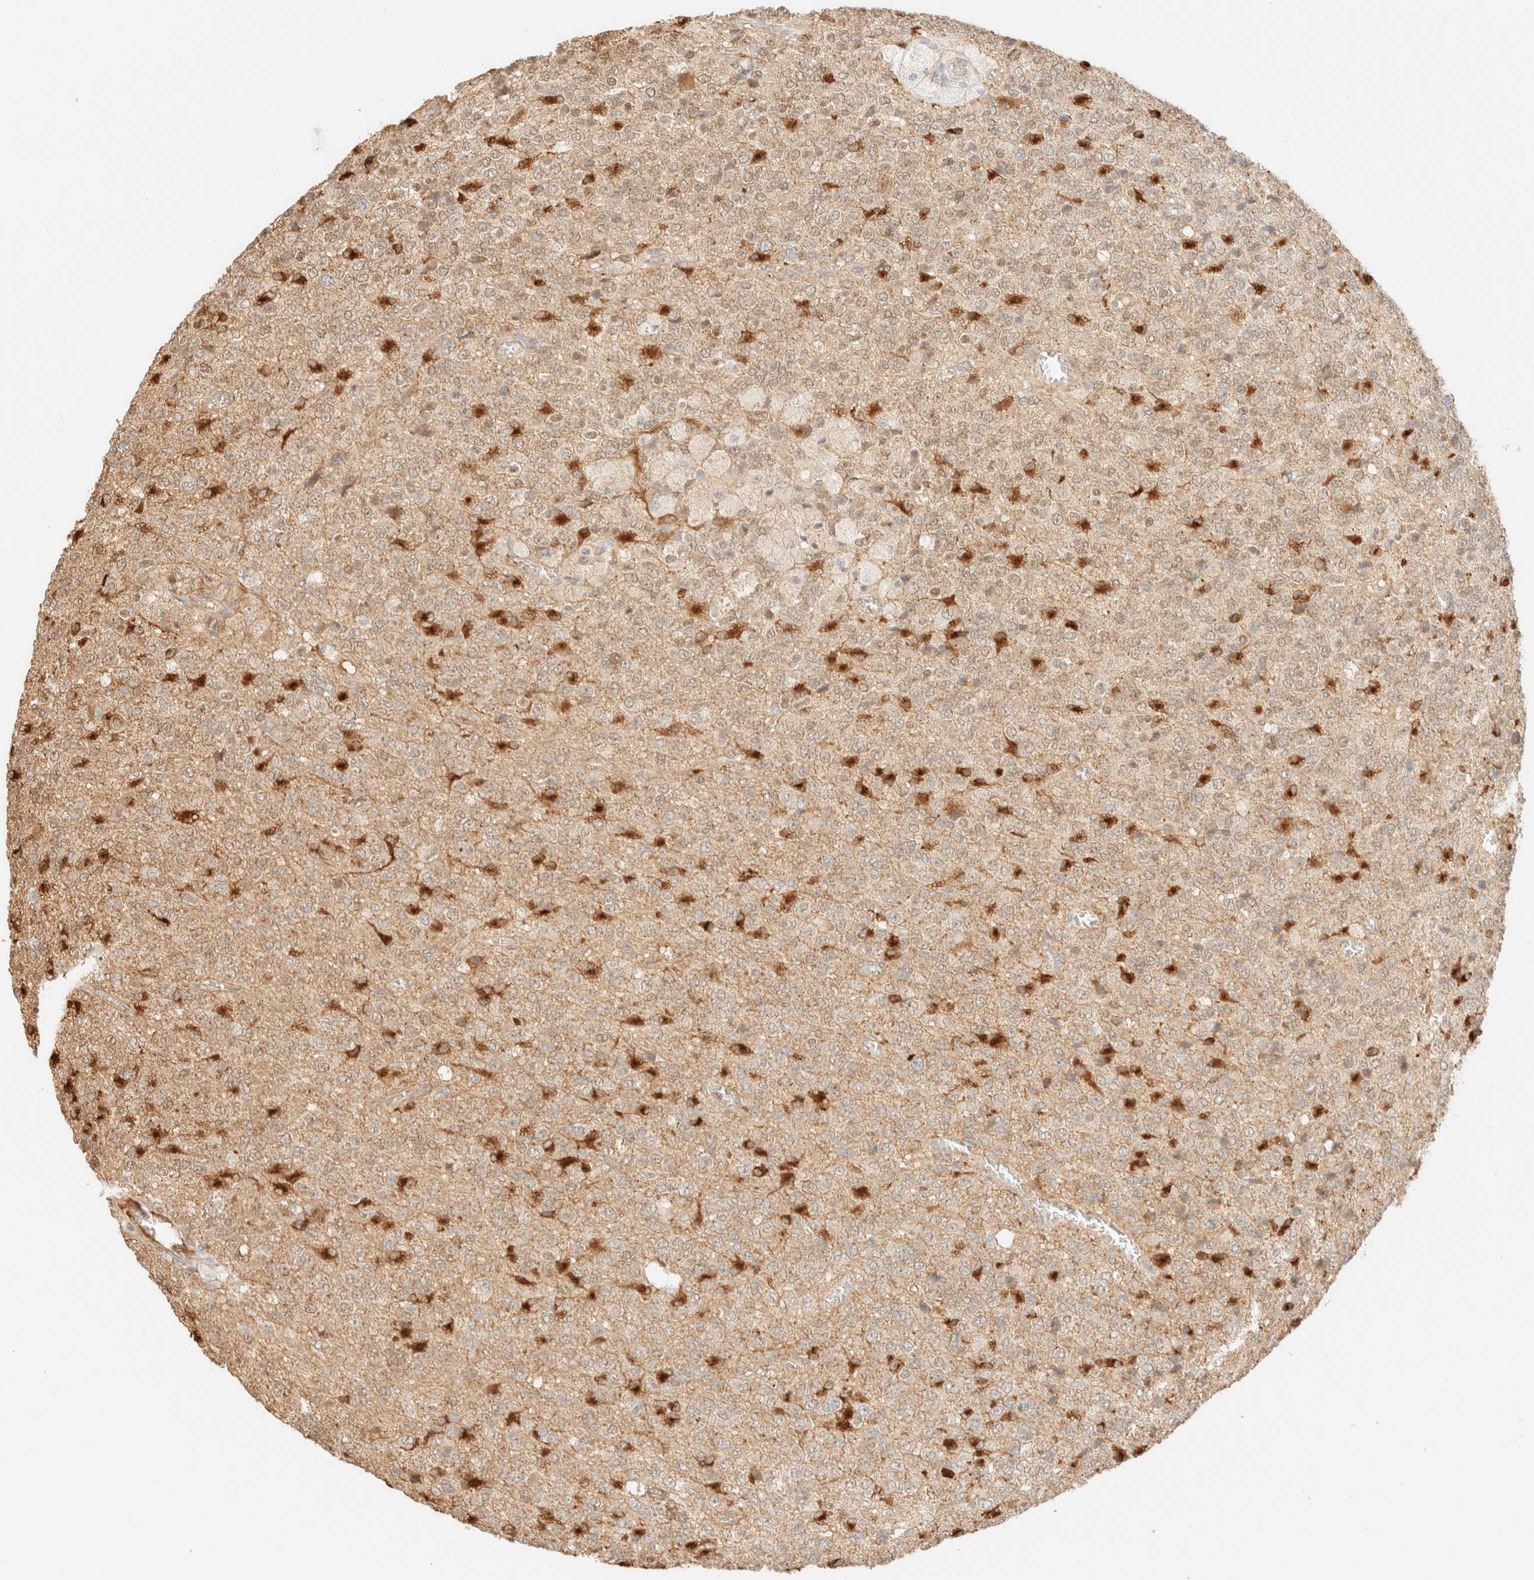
{"staining": {"intensity": "weak", "quantity": "25%-75%", "location": "cytoplasmic/membranous"}, "tissue": "glioma", "cell_type": "Tumor cells", "image_type": "cancer", "snomed": [{"axis": "morphology", "description": "Glioma, malignant, High grade"}, {"axis": "topography", "description": "pancreas cauda"}], "caption": "High-magnification brightfield microscopy of malignant glioma (high-grade) stained with DAB (3,3'-diaminobenzidine) (brown) and counterstained with hematoxylin (blue). tumor cells exhibit weak cytoplasmic/membranous staining is present in approximately25%-75% of cells.", "gene": "SPARCL1", "patient": {"sex": "male", "age": 60}}